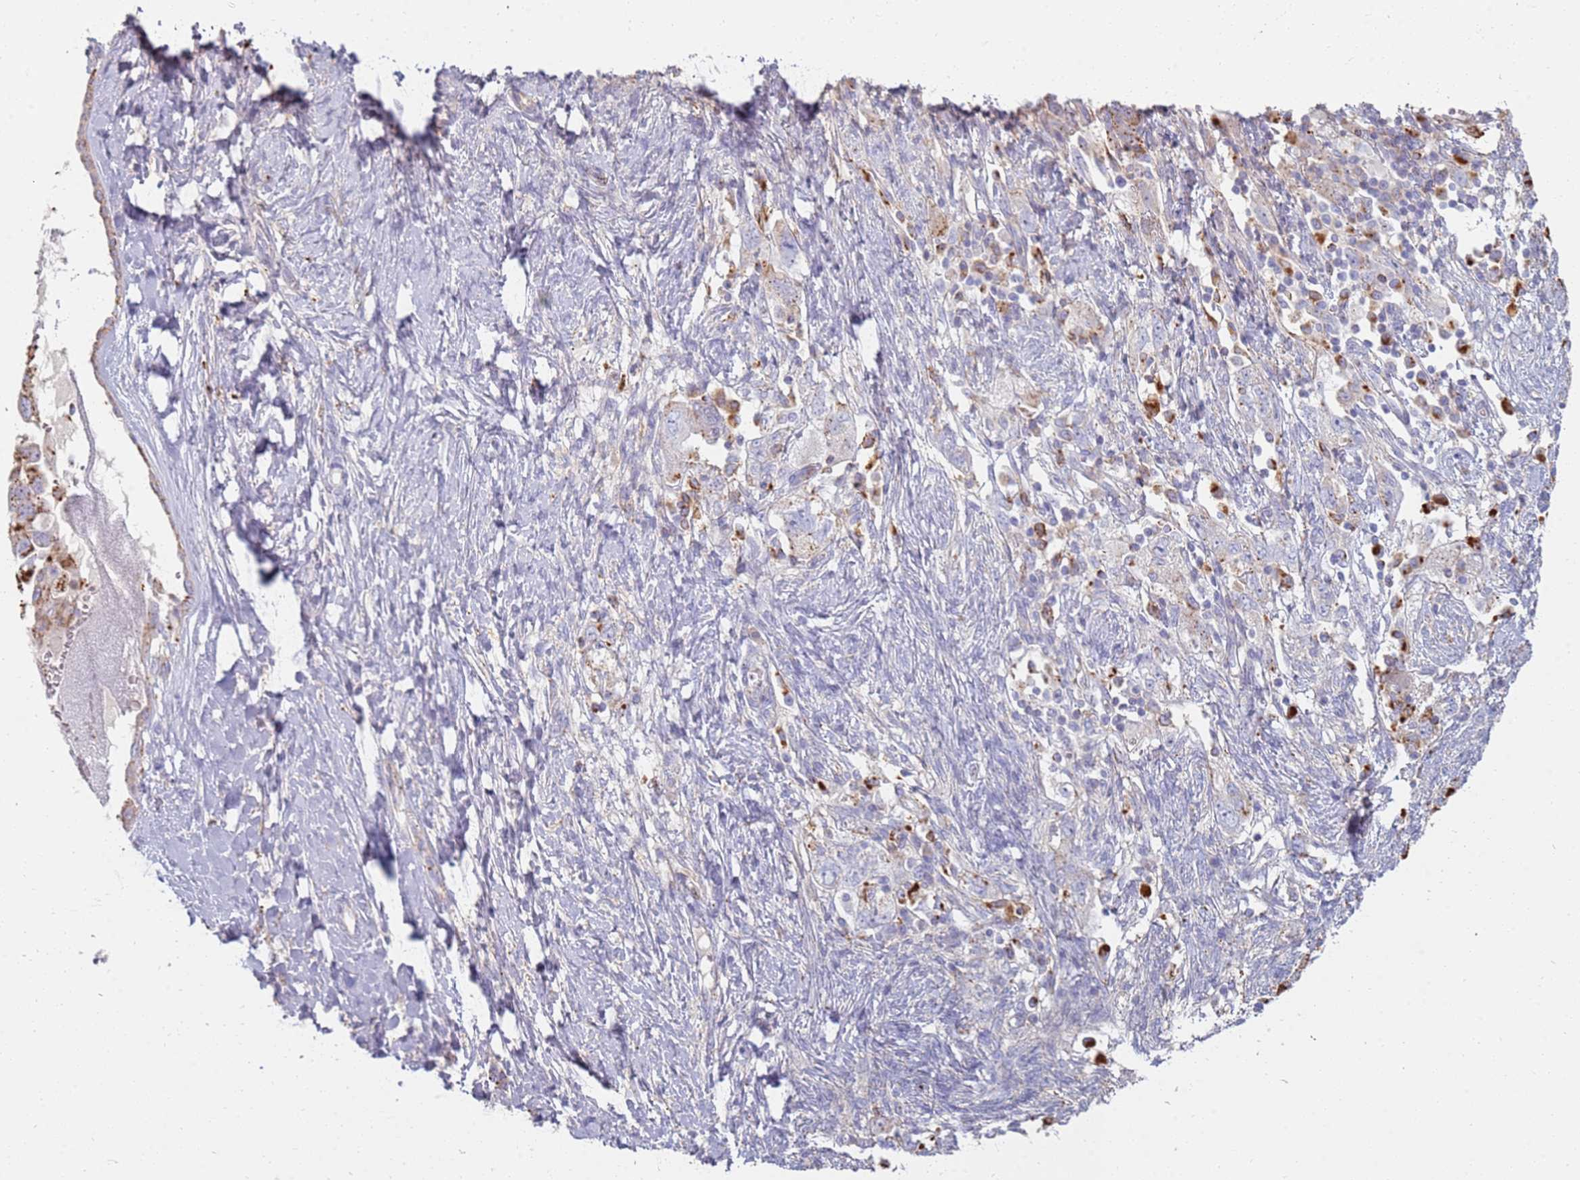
{"staining": {"intensity": "moderate", "quantity": "25%-75%", "location": "cytoplasmic/membranous"}, "tissue": "ovarian cancer", "cell_type": "Tumor cells", "image_type": "cancer", "snomed": [{"axis": "morphology", "description": "Carcinoma, NOS"}, {"axis": "morphology", "description": "Cystadenocarcinoma, serous, NOS"}, {"axis": "topography", "description": "Ovary"}], "caption": "The photomicrograph shows a brown stain indicating the presence of a protein in the cytoplasmic/membranous of tumor cells in ovarian cancer.", "gene": "TMEM229B", "patient": {"sex": "female", "age": 69}}